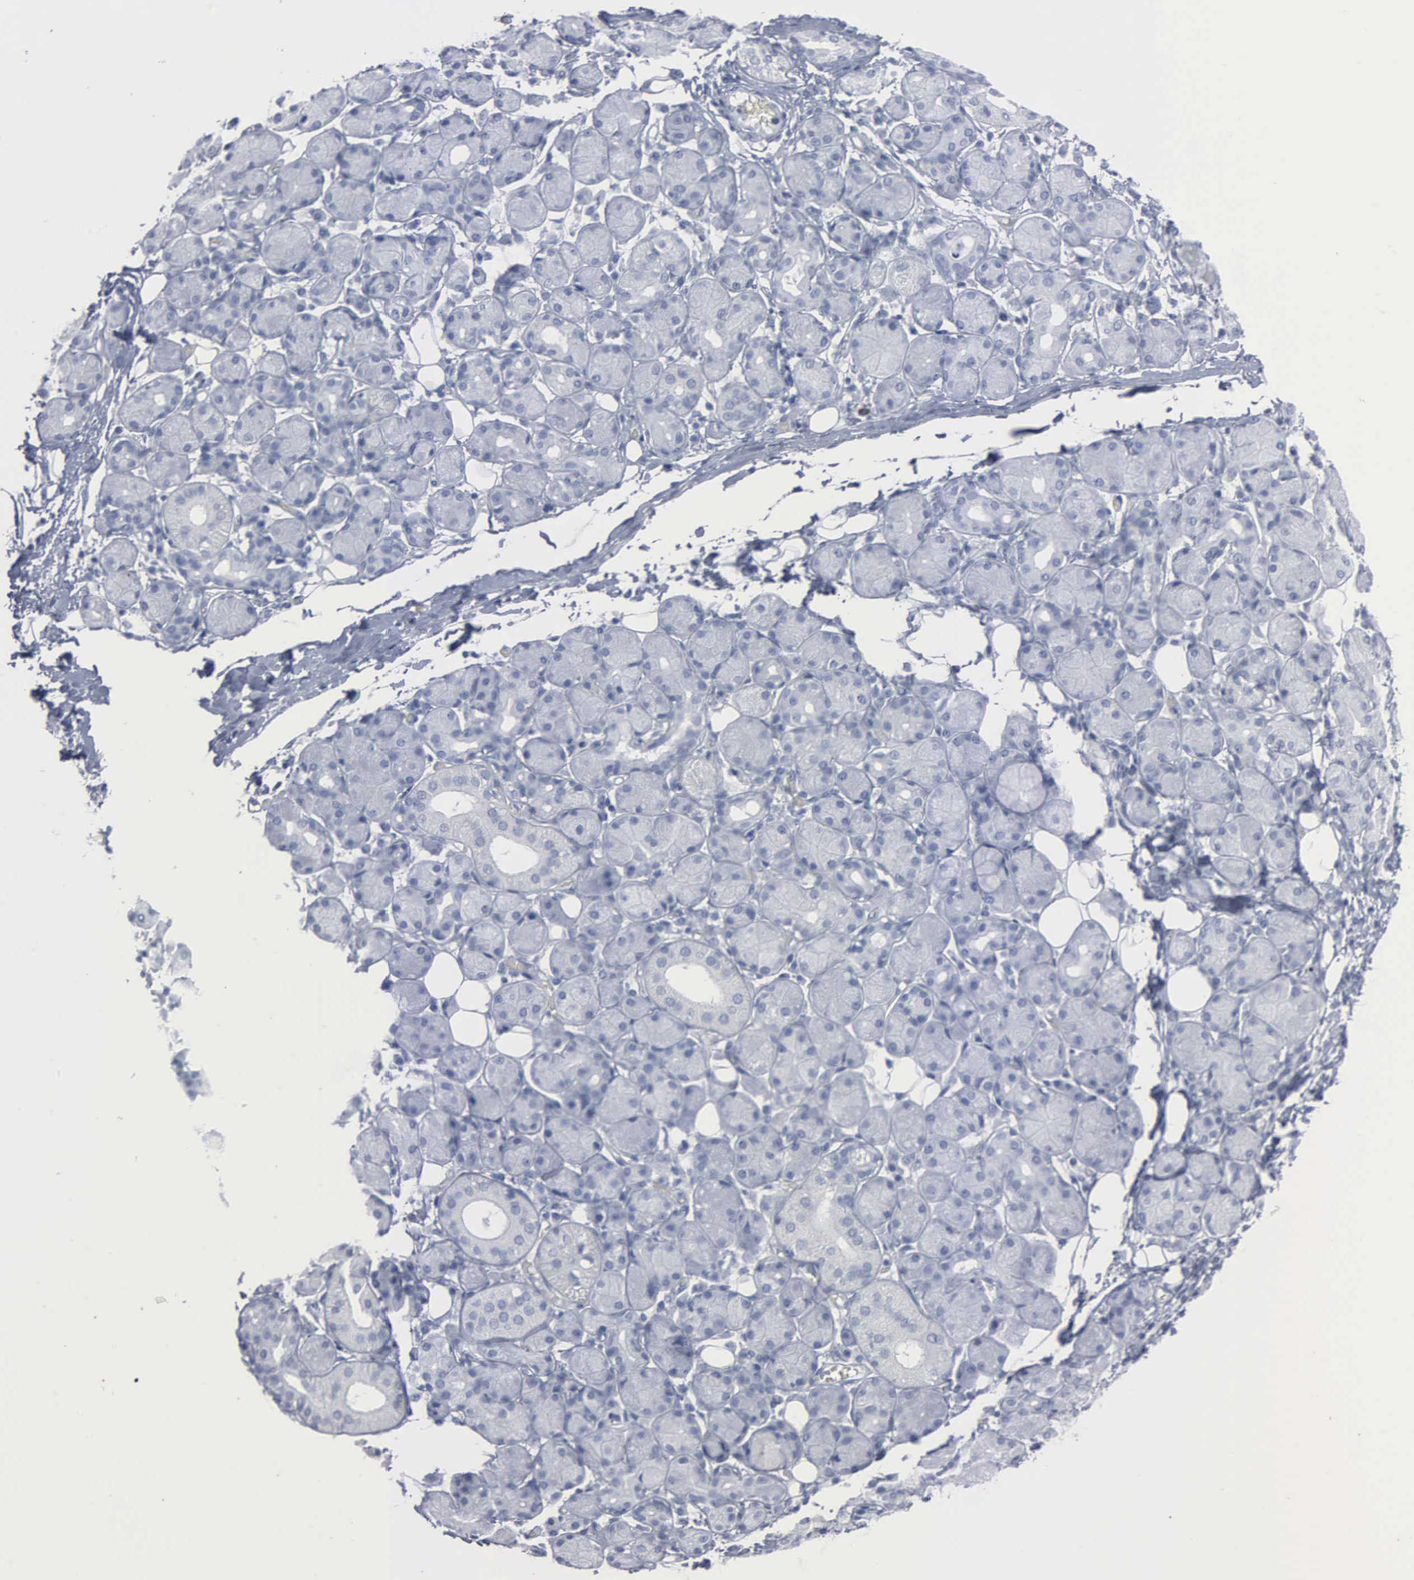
{"staining": {"intensity": "negative", "quantity": "none", "location": "none"}, "tissue": "salivary gland", "cell_type": "Glandular cells", "image_type": "normal", "snomed": [{"axis": "morphology", "description": "Normal tissue, NOS"}, {"axis": "topography", "description": "Salivary gland"}, {"axis": "topography", "description": "Peripheral nerve tissue"}], "caption": "Image shows no significant protein staining in glandular cells of normal salivary gland.", "gene": "DMD", "patient": {"sex": "male", "age": 62}}